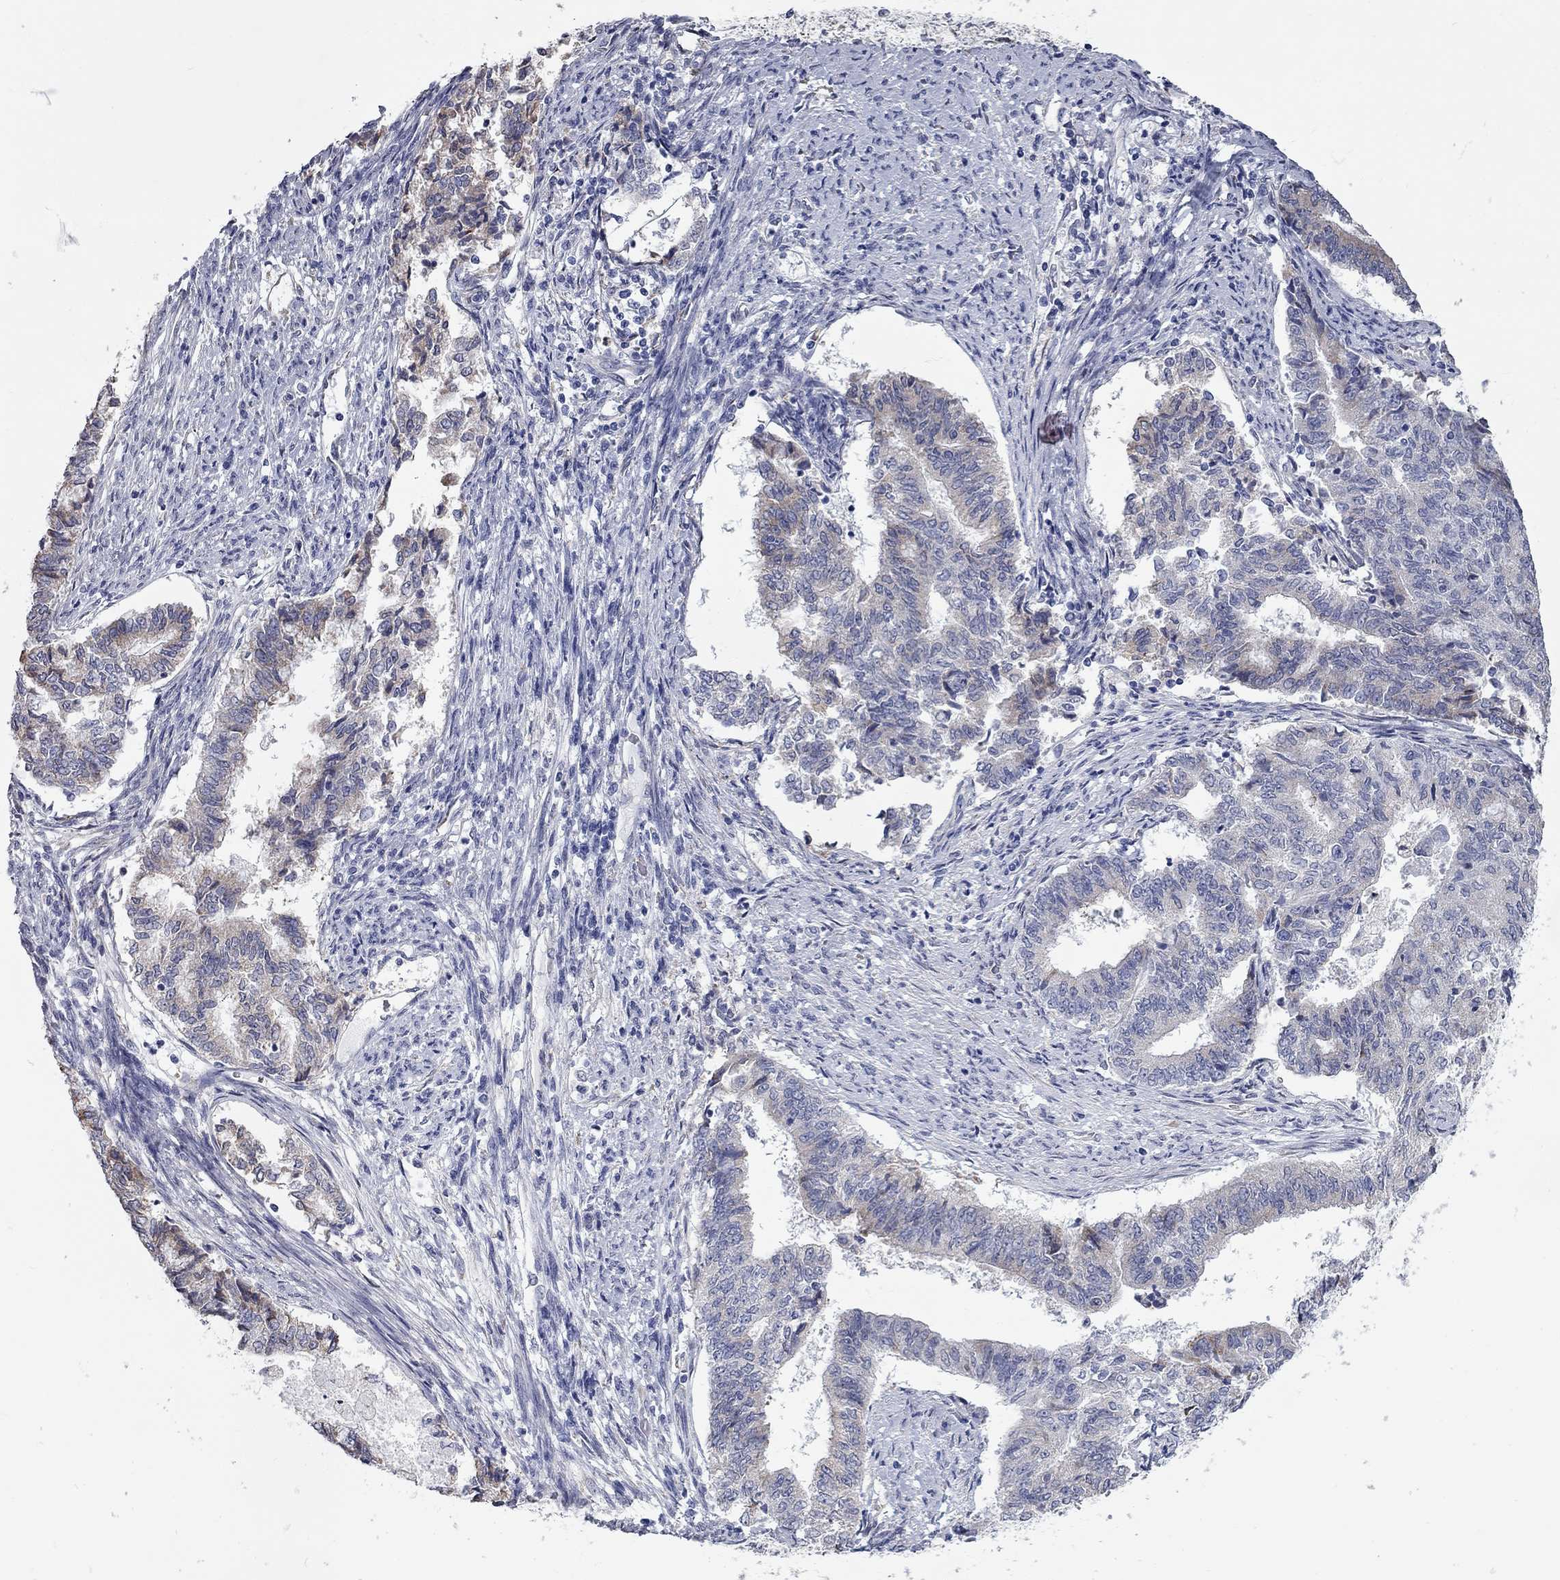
{"staining": {"intensity": "negative", "quantity": "none", "location": "none"}, "tissue": "endometrial cancer", "cell_type": "Tumor cells", "image_type": "cancer", "snomed": [{"axis": "morphology", "description": "Adenocarcinoma, NOS"}, {"axis": "topography", "description": "Endometrium"}], "caption": "Endometrial cancer stained for a protein using IHC exhibits no expression tumor cells.", "gene": "XAGE2", "patient": {"sex": "female", "age": 65}}